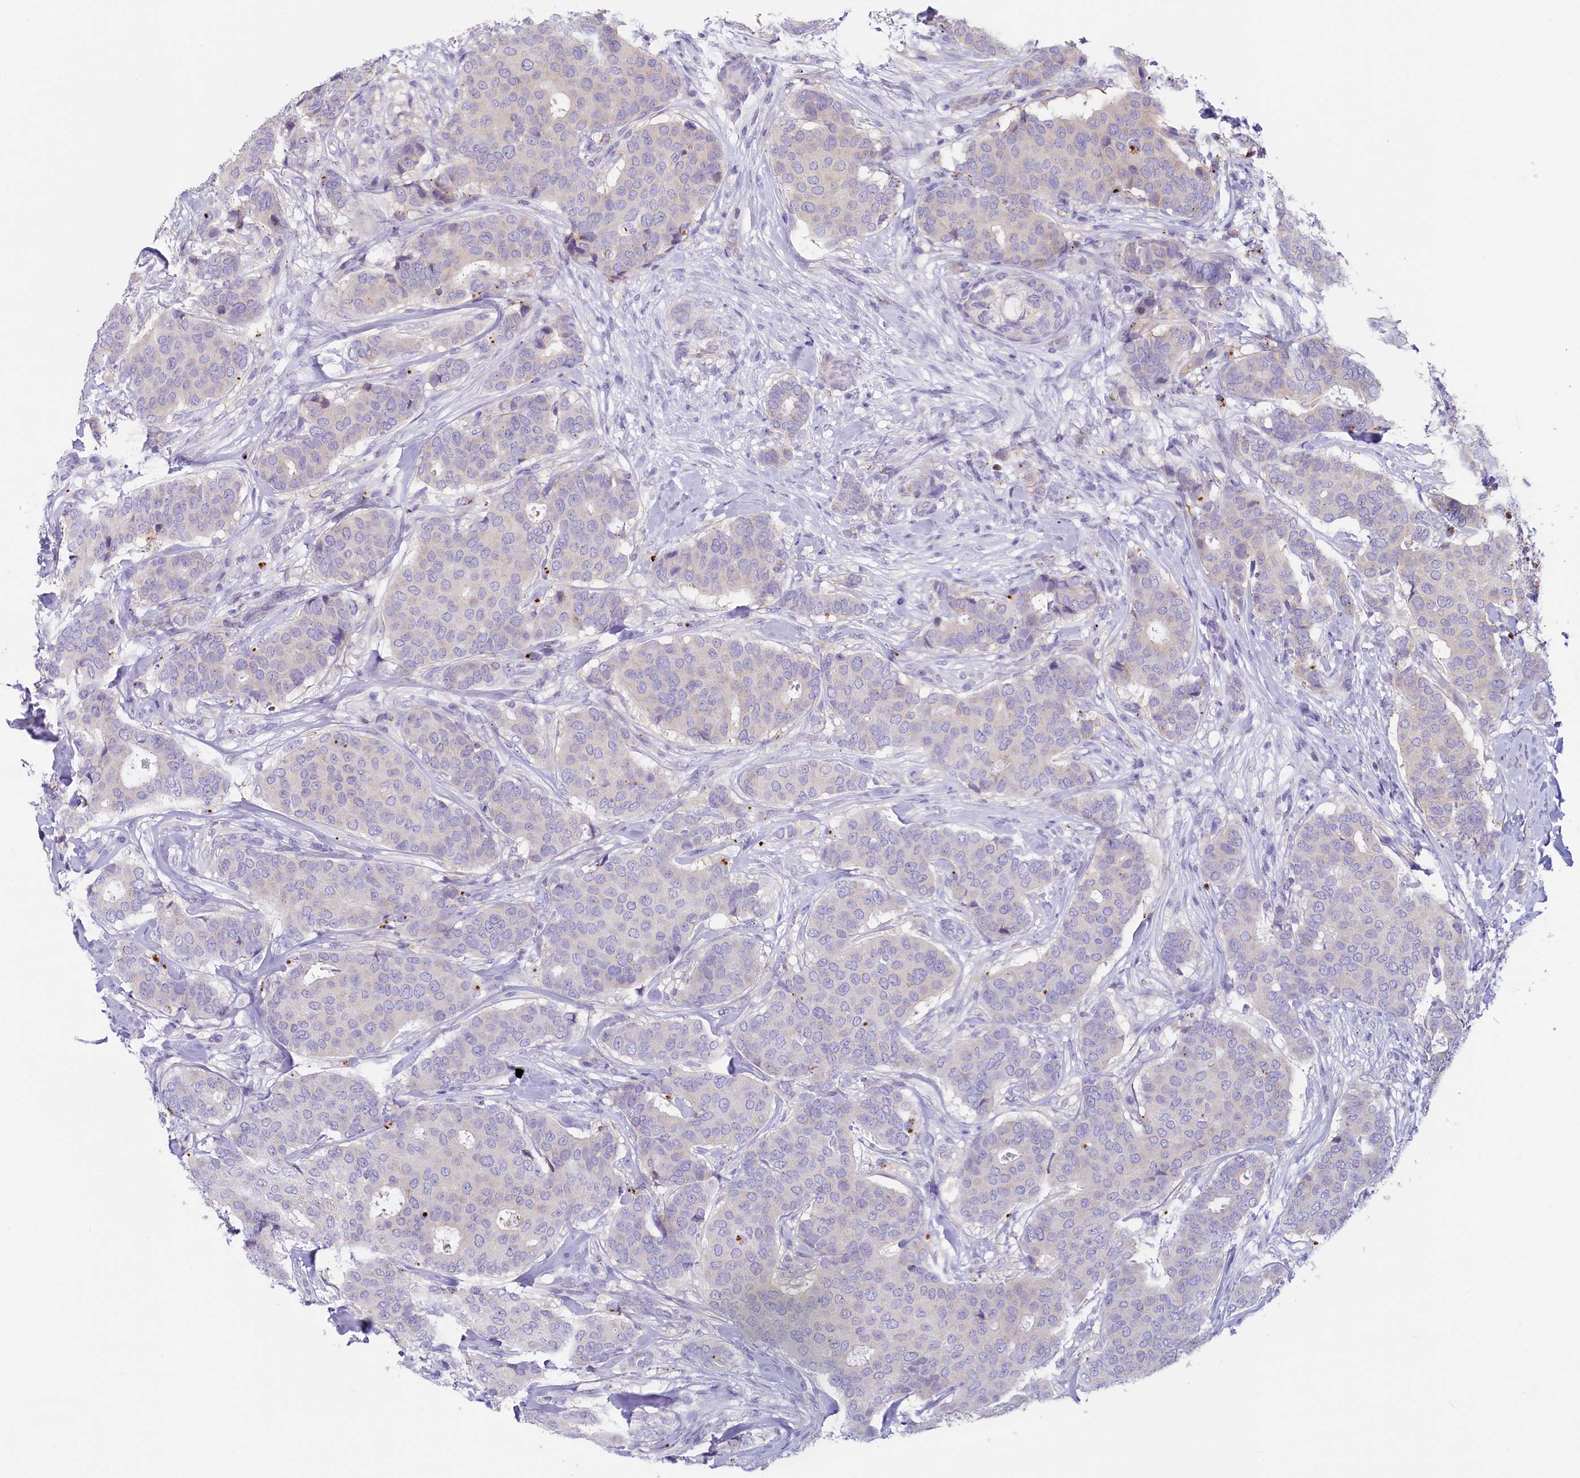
{"staining": {"intensity": "weak", "quantity": "<25%", "location": "cytoplasmic/membranous"}, "tissue": "breast cancer", "cell_type": "Tumor cells", "image_type": "cancer", "snomed": [{"axis": "morphology", "description": "Duct carcinoma"}, {"axis": "topography", "description": "Breast"}], "caption": "DAB immunohistochemical staining of human breast cancer (invasive ductal carcinoma) reveals no significant expression in tumor cells.", "gene": "LMOD3", "patient": {"sex": "female", "age": 75}}